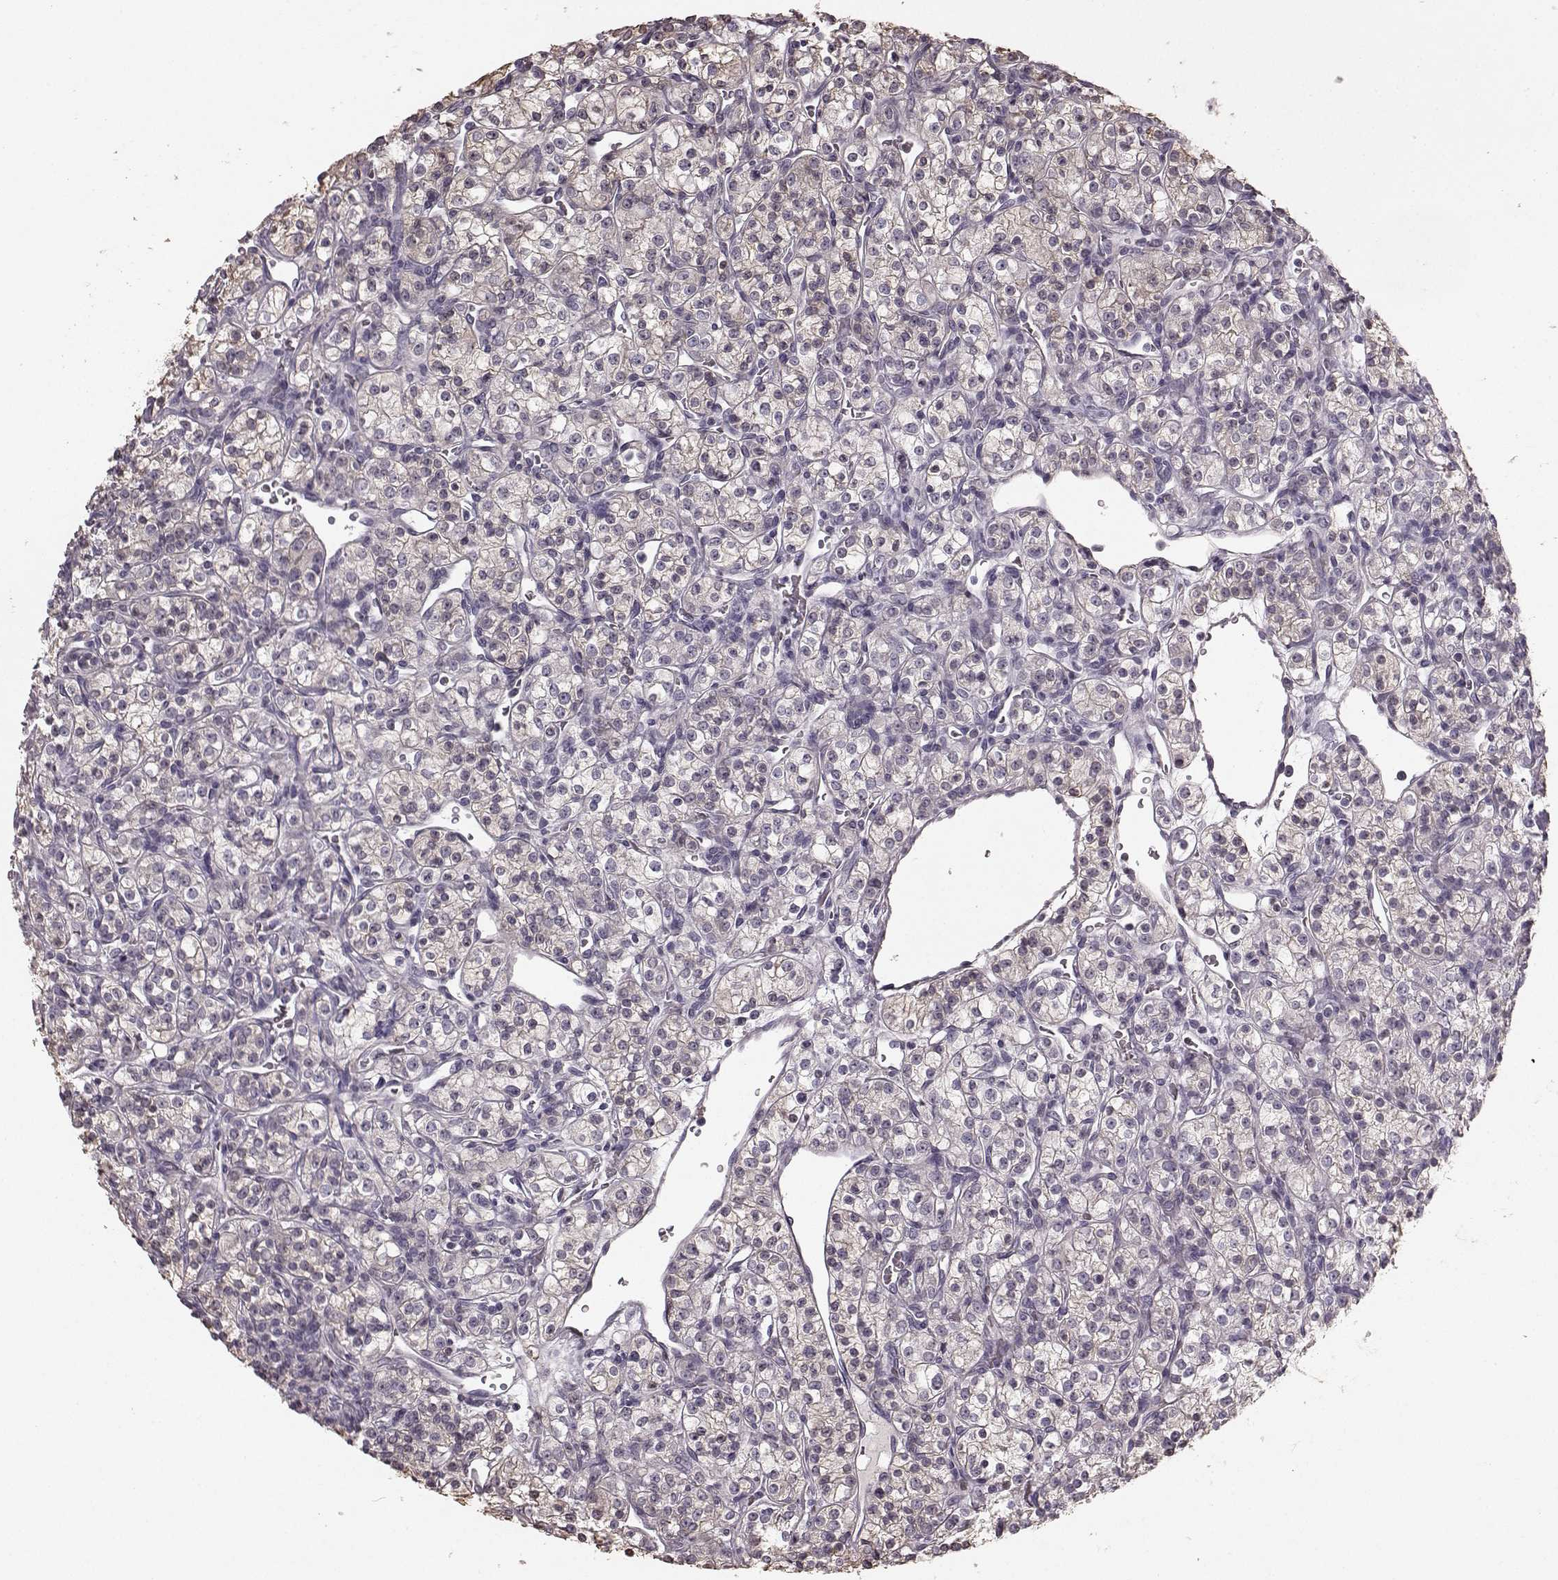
{"staining": {"intensity": "negative", "quantity": "none", "location": "none"}, "tissue": "renal cancer", "cell_type": "Tumor cells", "image_type": "cancer", "snomed": [{"axis": "morphology", "description": "Adenocarcinoma, NOS"}, {"axis": "topography", "description": "Kidney"}], "caption": "This image is of renal adenocarcinoma stained with IHC to label a protein in brown with the nuclei are counter-stained blue. There is no positivity in tumor cells.", "gene": "PDCD1", "patient": {"sex": "male", "age": 77}}